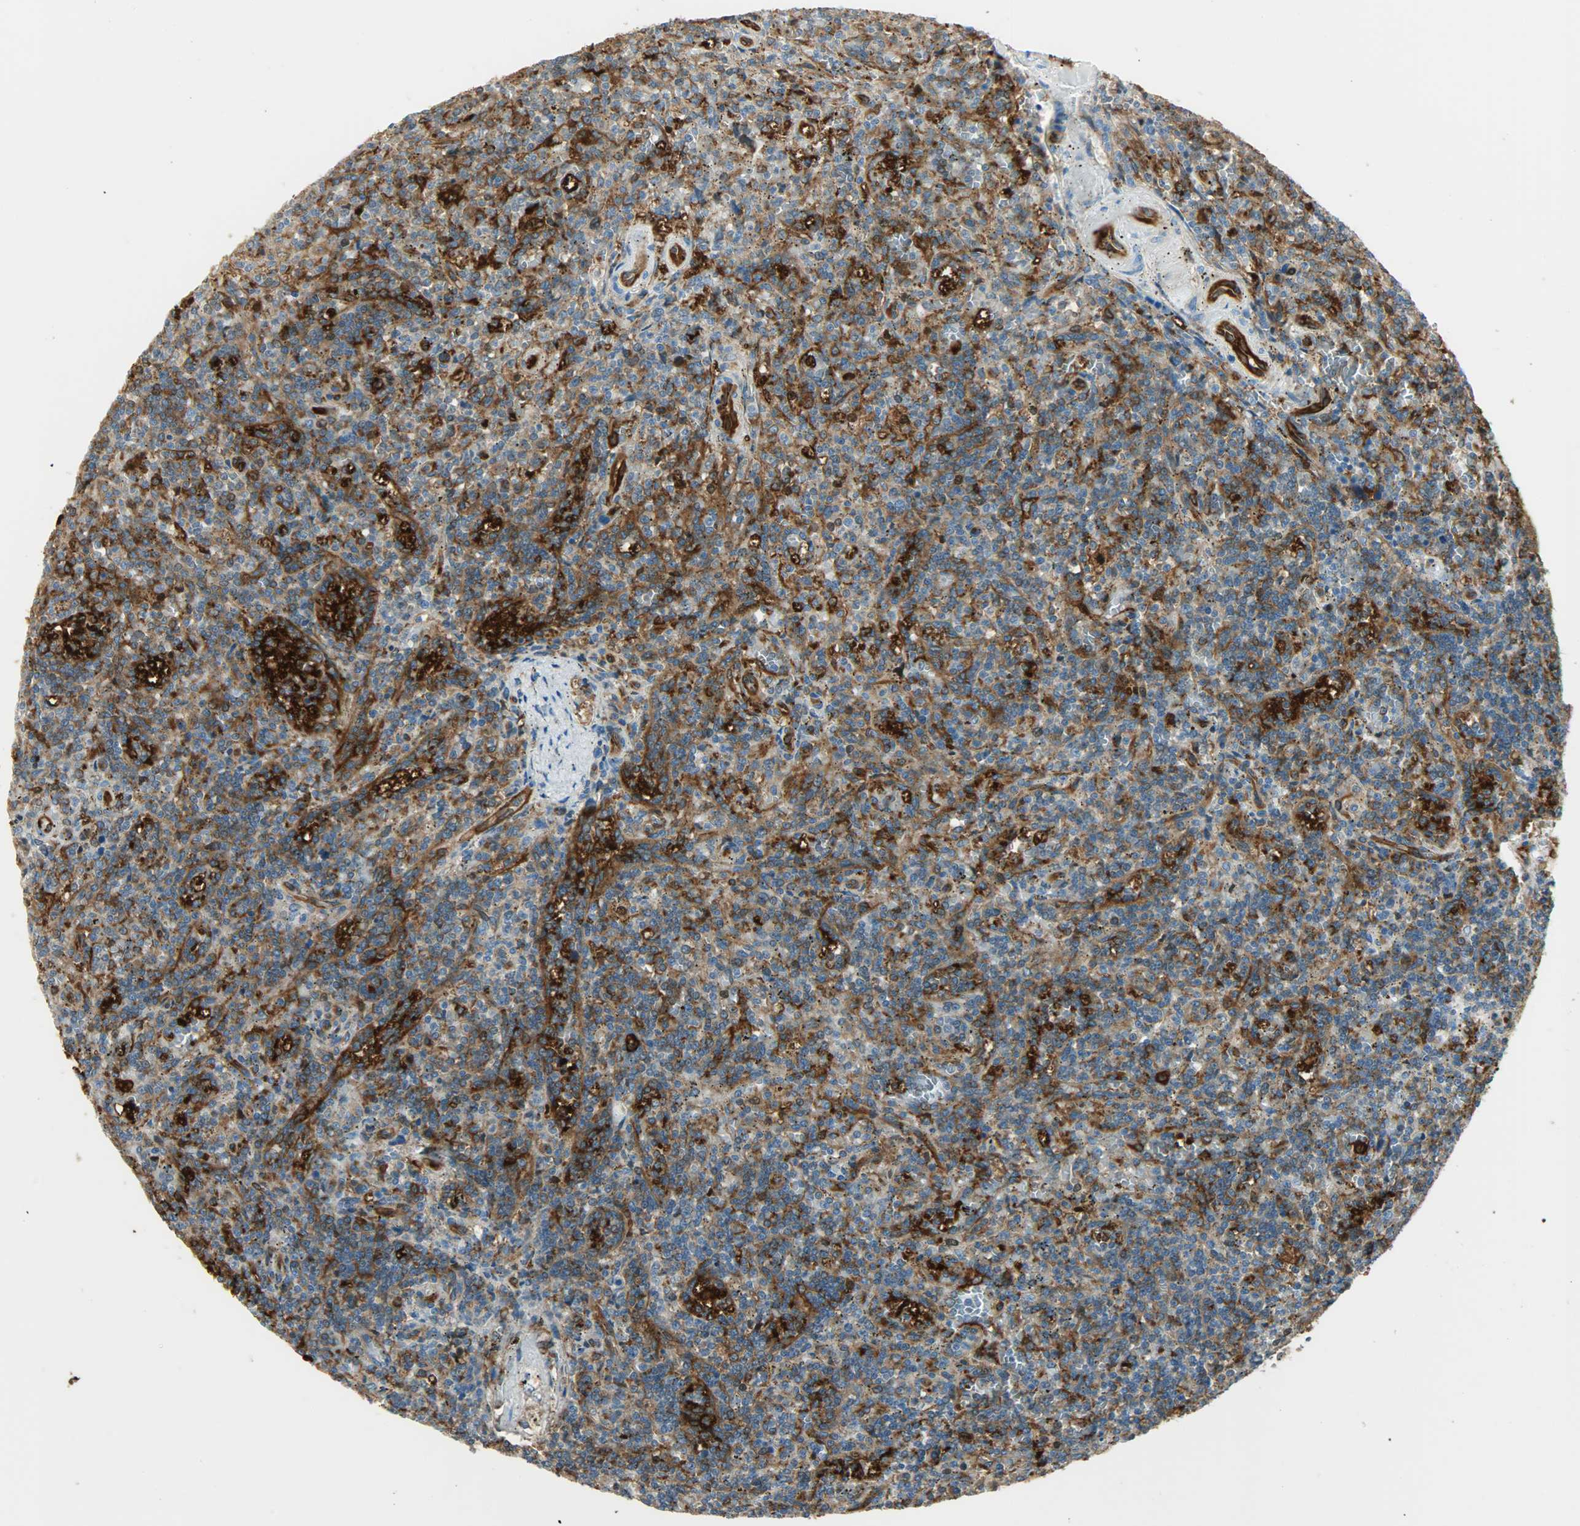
{"staining": {"intensity": "moderate", "quantity": ">75%", "location": "cytoplasmic/membranous"}, "tissue": "lymphoma", "cell_type": "Tumor cells", "image_type": "cancer", "snomed": [{"axis": "morphology", "description": "Malignant lymphoma, non-Hodgkin's type, Low grade"}, {"axis": "topography", "description": "Spleen"}], "caption": "Protein staining by immunohistochemistry demonstrates moderate cytoplasmic/membranous staining in about >75% of tumor cells in malignant lymphoma, non-Hodgkin's type (low-grade).", "gene": "WARS1", "patient": {"sex": "male", "age": 73}}